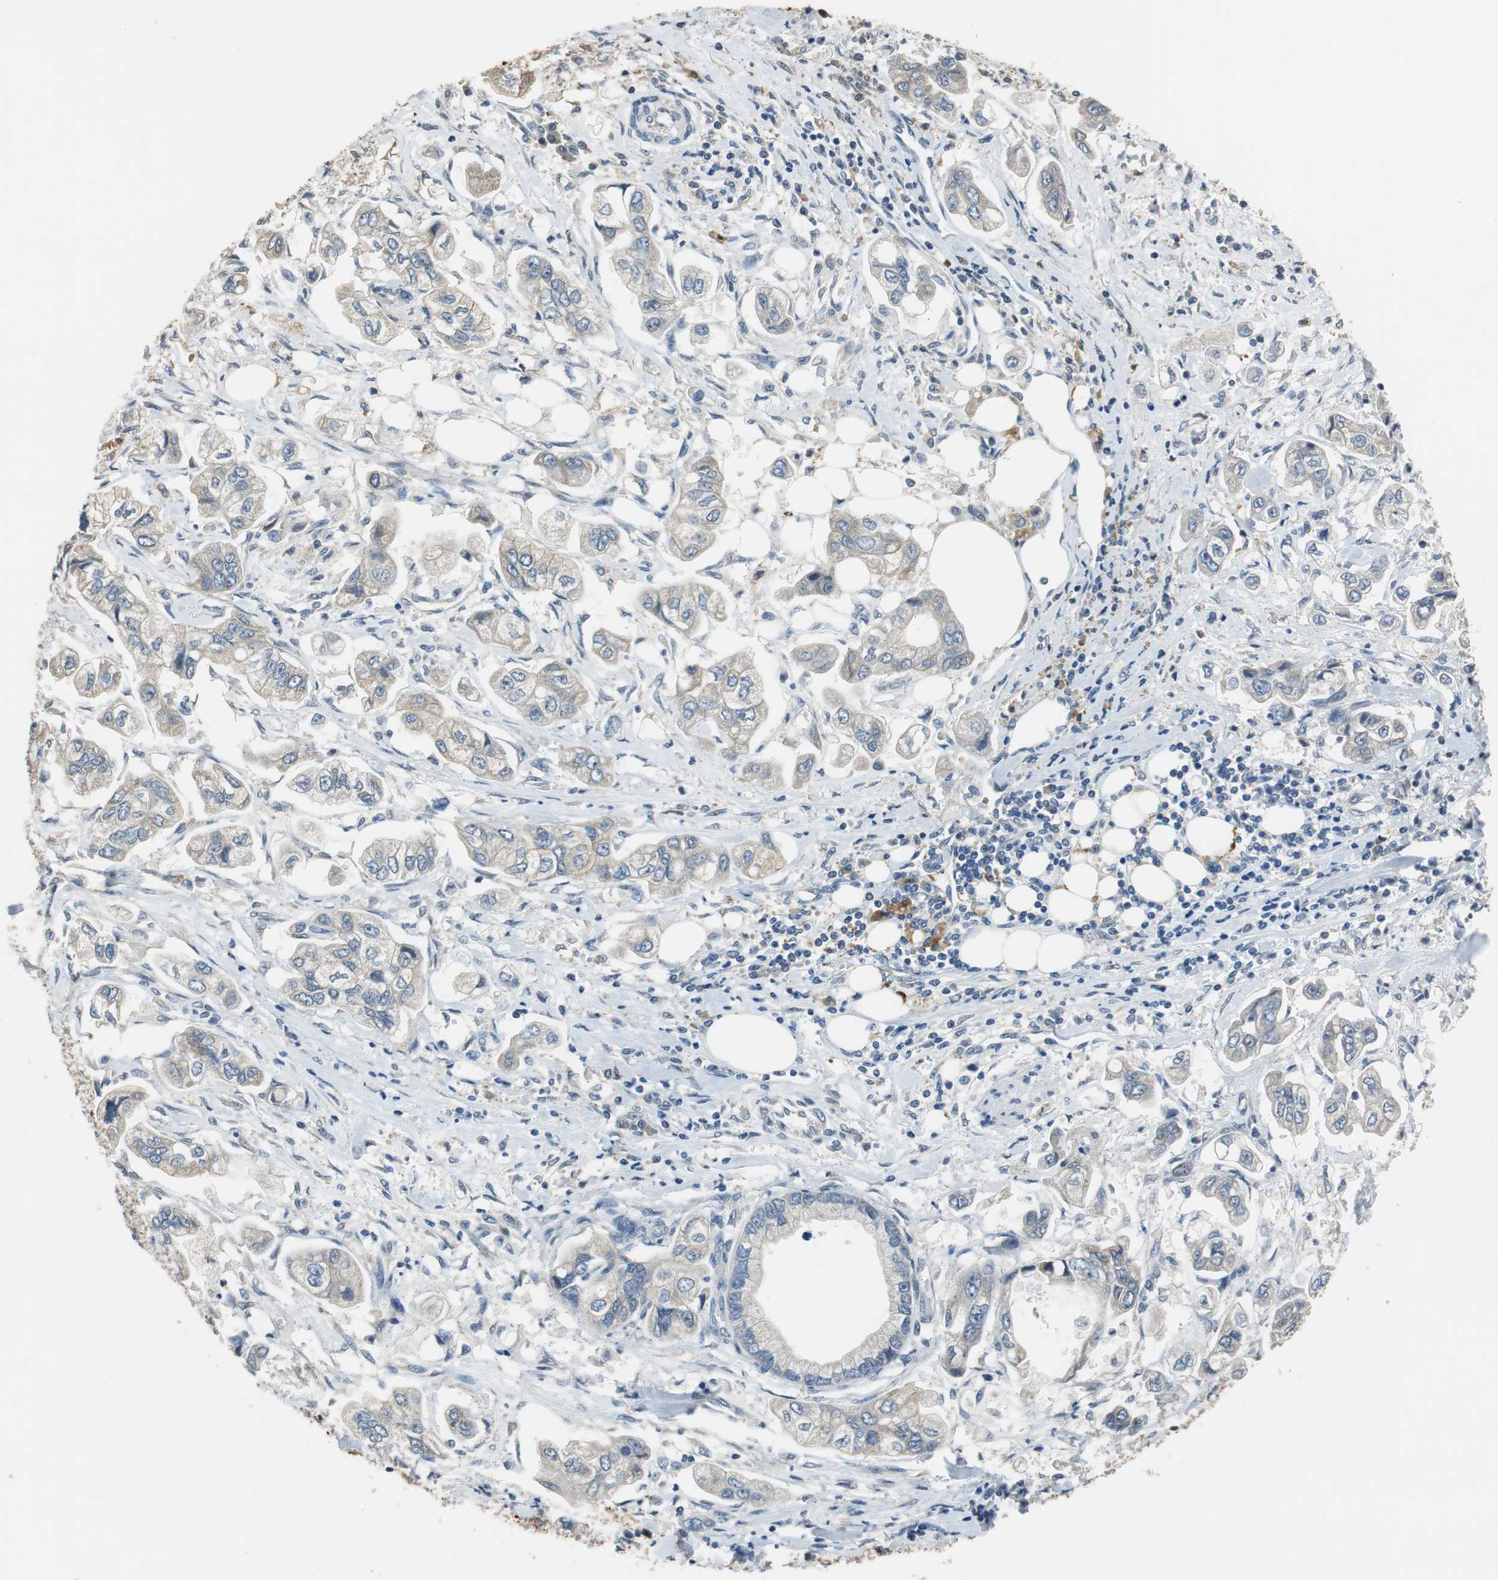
{"staining": {"intensity": "weak", "quantity": "25%-75%", "location": "cytoplasmic/membranous"}, "tissue": "stomach cancer", "cell_type": "Tumor cells", "image_type": "cancer", "snomed": [{"axis": "morphology", "description": "Adenocarcinoma, NOS"}, {"axis": "topography", "description": "Stomach"}], "caption": "This is a histology image of immunohistochemistry staining of stomach cancer, which shows weak positivity in the cytoplasmic/membranous of tumor cells.", "gene": "ALDH4A1", "patient": {"sex": "male", "age": 62}}